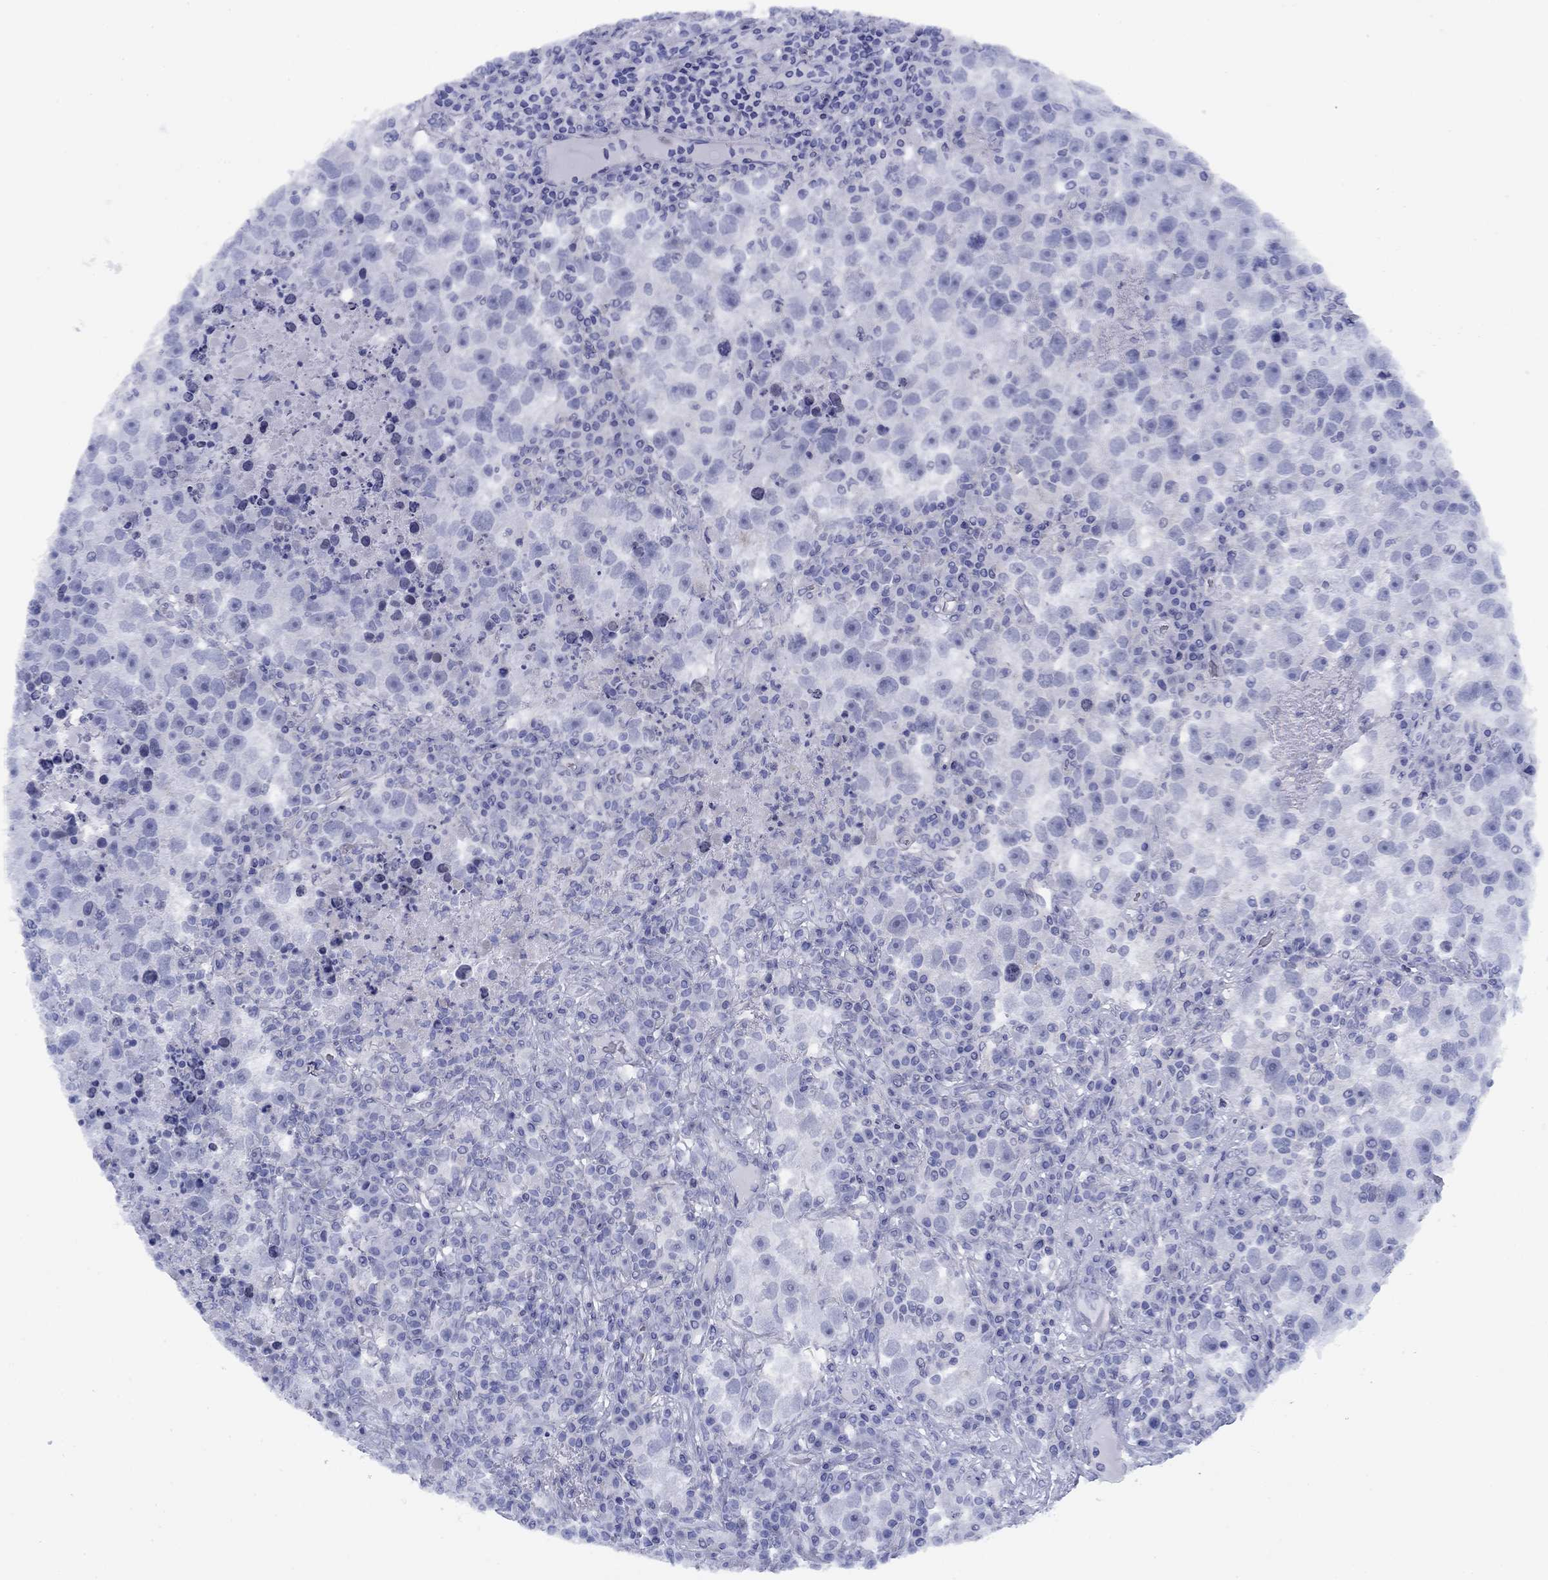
{"staining": {"intensity": "negative", "quantity": "none", "location": "none"}, "tissue": "testis cancer", "cell_type": "Tumor cells", "image_type": "cancer", "snomed": [{"axis": "morphology", "description": "Seminoma, NOS"}, {"axis": "topography", "description": "Testis"}], "caption": "A high-resolution histopathology image shows IHC staining of seminoma (testis), which exhibits no significant staining in tumor cells.", "gene": "TIGD4", "patient": {"sex": "male", "age": 47}}